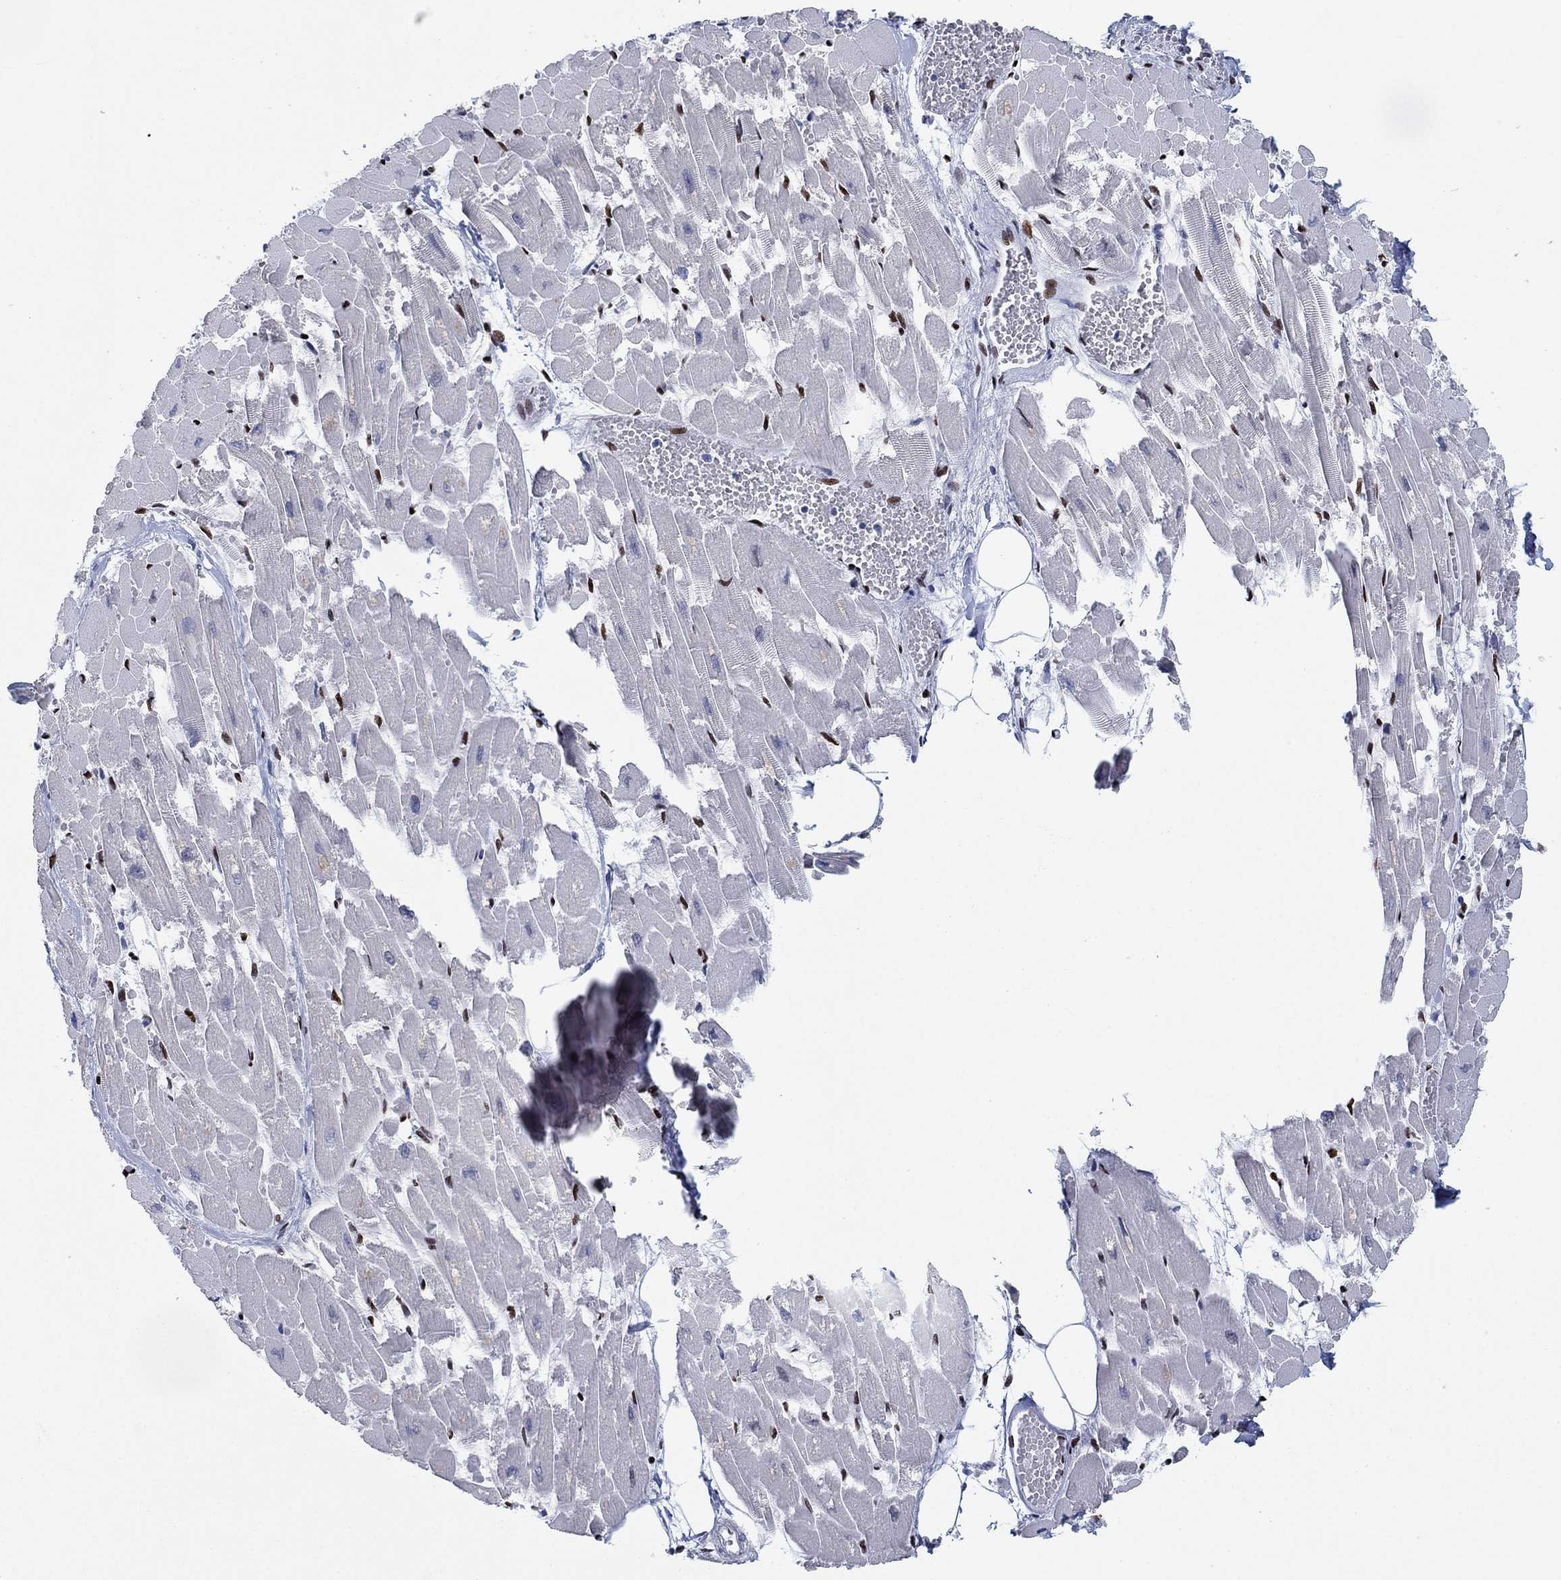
{"staining": {"intensity": "strong", "quantity": "<25%", "location": "nuclear"}, "tissue": "heart muscle", "cell_type": "Cardiomyocytes", "image_type": "normal", "snomed": [{"axis": "morphology", "description": "Normal tissue, NOS"}, {"axis": "topography", "description": "Heart"}], "caption": "Protein staining of normal heart muscle demonstrates strong nuclear staining in approximately <25% of cardiomyocytes.", "gene": "ZEB1", "patient": {"sex": "female", "age": 52}}